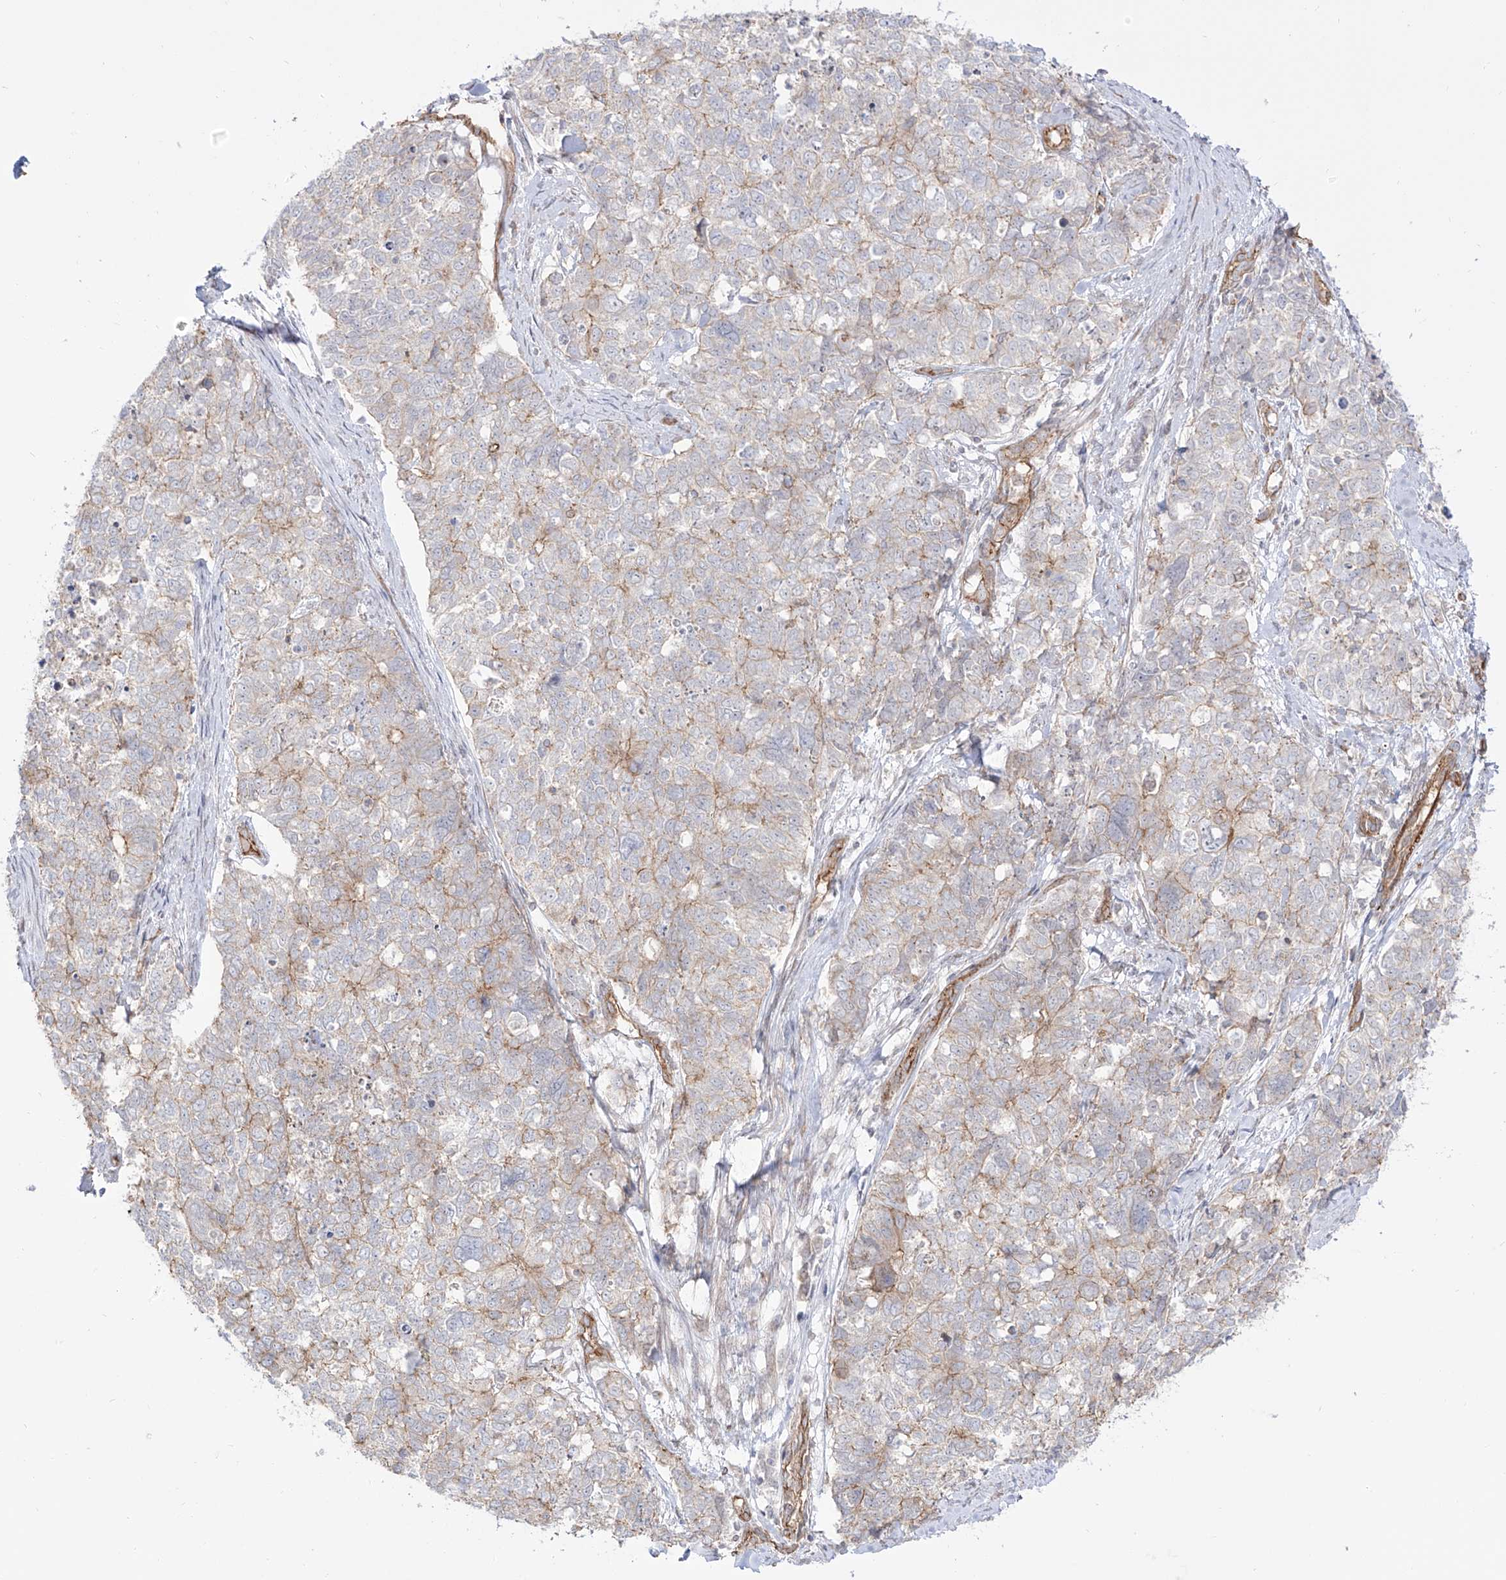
{"staining": {"intensity": "moderate", "quantity": "<25%", "location": "cytoplasmic/membranous"}, "tissue": "cervical cancer", "cell_type": "Tumor cells", "image_type": "cancer", "snomed": [{"axis": "morphology", "description": "Squamous cell carcinoma, NOS"}, {"axis": "topography", "description": "Cervix"}], "caption": "Immunohistochemistry (IHC) staining of cervical cancer (squamous cell carcinoma), which reveals low levels of moderate cytoplasmic/membranous staining in approximately <25% of tumor cells indicating moderate cytoplasmic/membranous protein positivity. The staining was performed using DAB (3,3'-diaminobenzidine) (brown) for protein detection and nuclei were counterstained in hematoxylin (blue).", "gene": "ZNF180", "patient": {"sex": "female", "age": 63}}